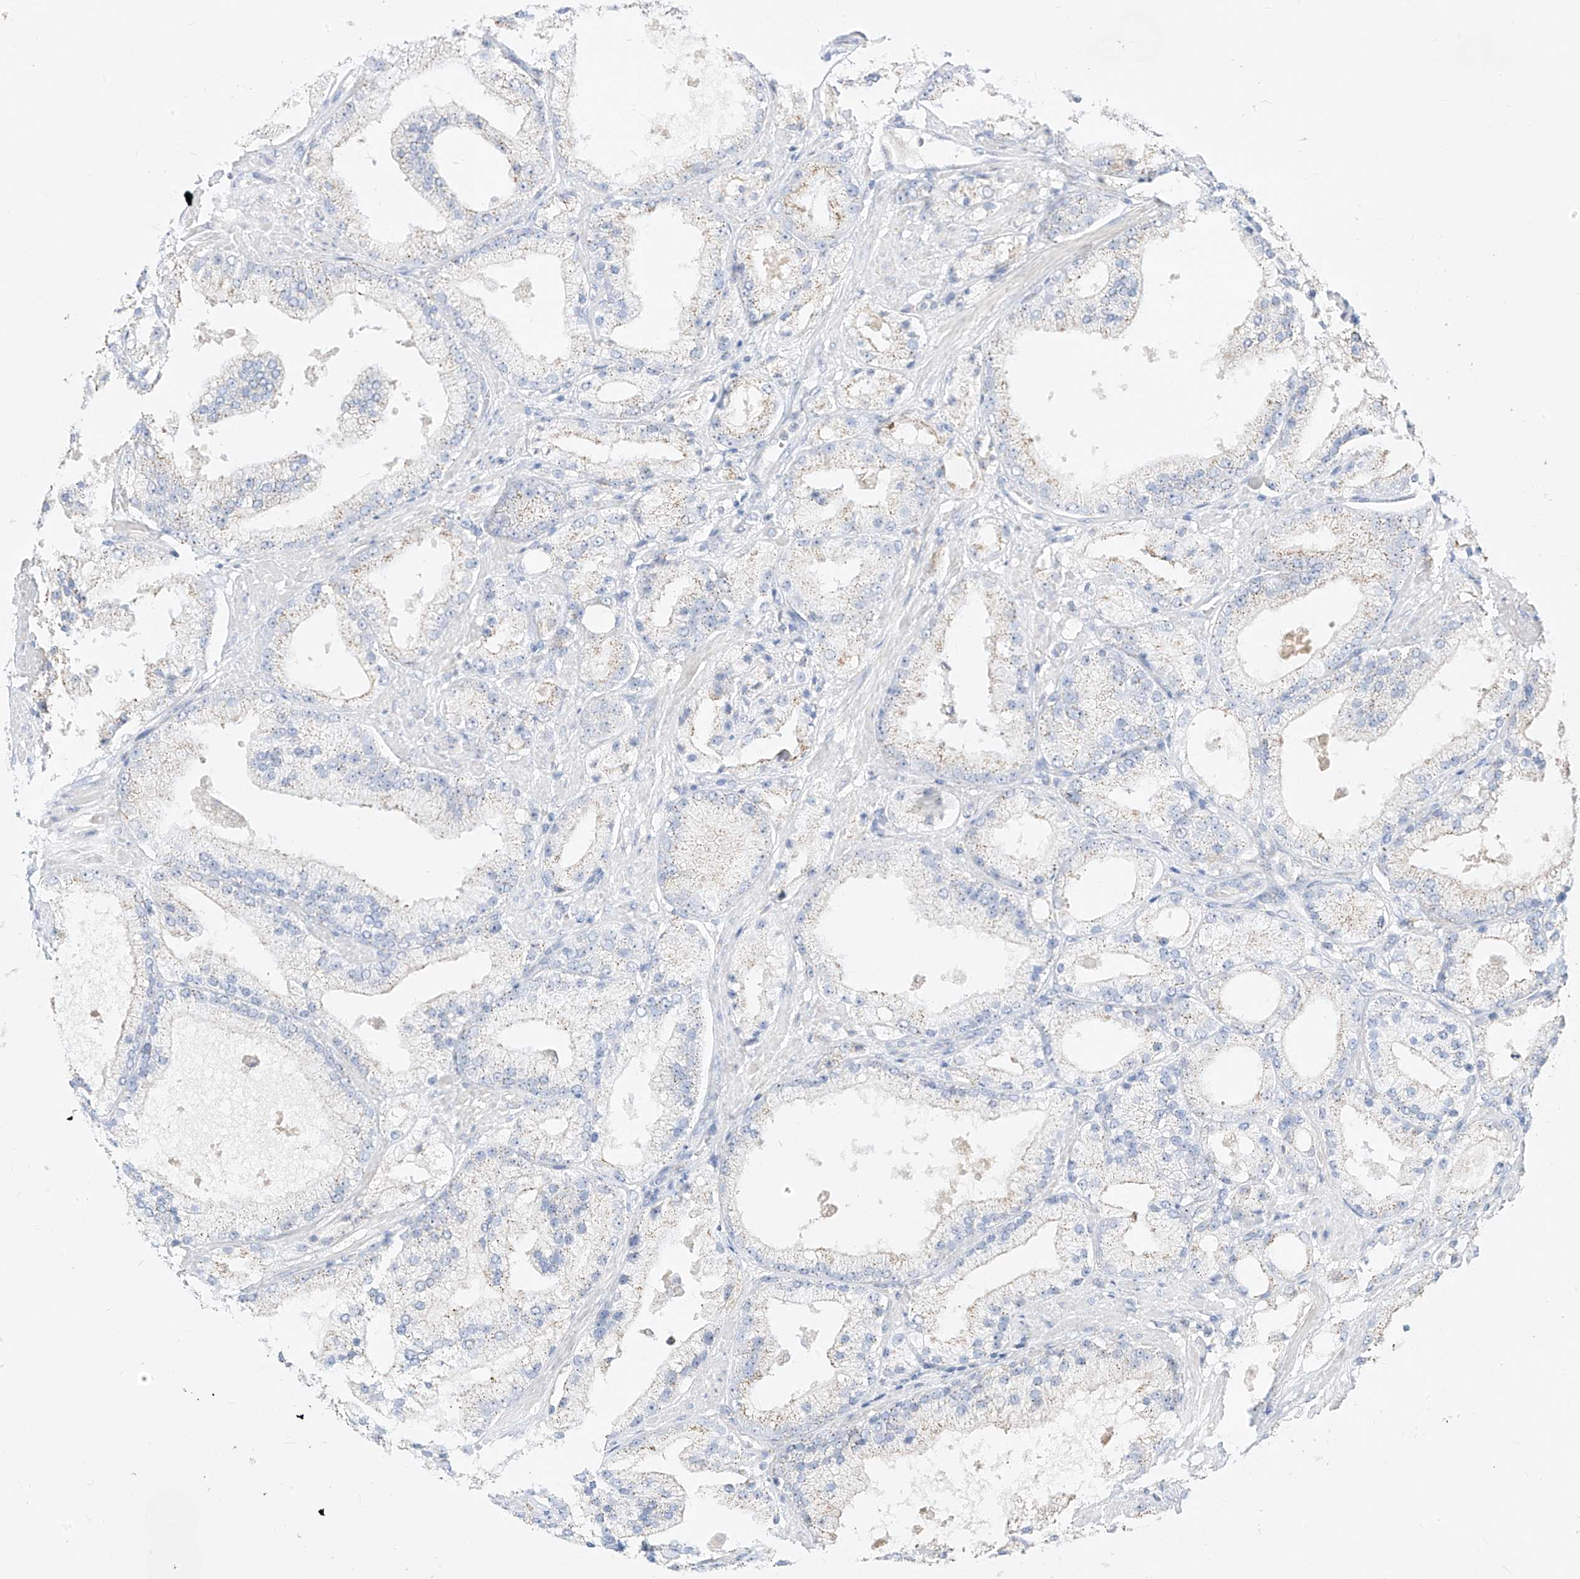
{"staining": {"intensity": "weak", "quantity": "25%-75%", "location": "cytoplasmic/membranous"}, "tissue": "prostate cancer", "cell_type": "Tumor cells", "image_type": "cancer", "snomed": [{"axis": "morphology", "description": "Adenocarcinoma, Low grade"}, {"axis": "topography", "description": "Prostate"}], "caption": "High-magnification brightfield microscopy of low-grade adenocarcinoma (prostate) stained with DAB (brown) and counterstained with hematoxylin (blue). tumor cells exhibit weak cytoplasmic/membranous positivity is present in about25%-75% of cells.", "gene": "RASA2", "patient": {"sex": "male", "age": 67}}